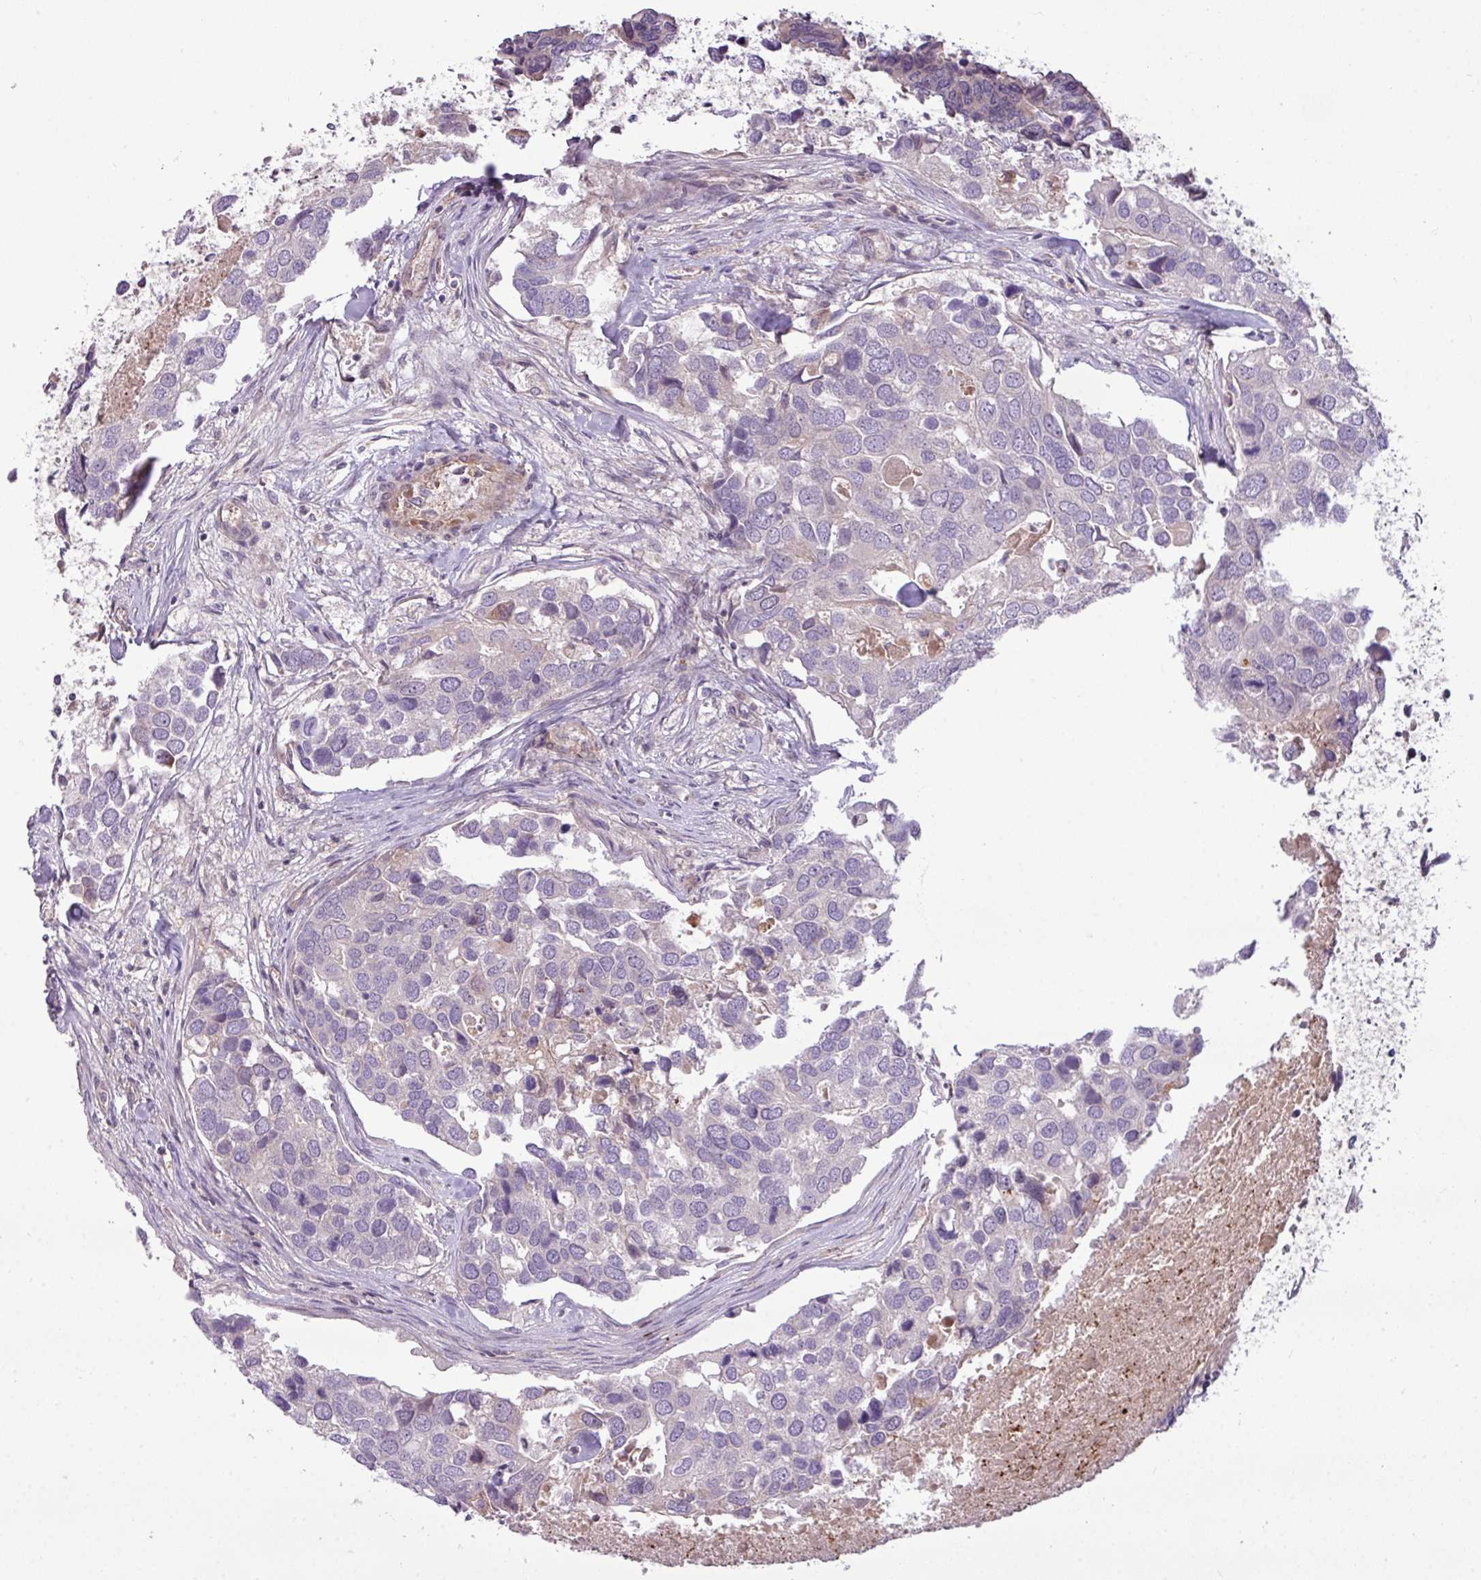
{"staining": {"intensity": "negative", "quantity": "none", "location": "none"}, "tissue": "breast cancer", "cell_type": "Tumor cells", "image_type": "cancer", "snomed": [{"axis": "morphology", "description": "Duct carcinoma"}, {"axis": "topography", "description": "Breast"}], "caption": "This is a histopathology image of immunohistochemistry (IHC) staining of breast cancer, which shows no staining in tumor cells.", "gene": "ZNF35", "patient": {"sex": "female", "age": 83}}